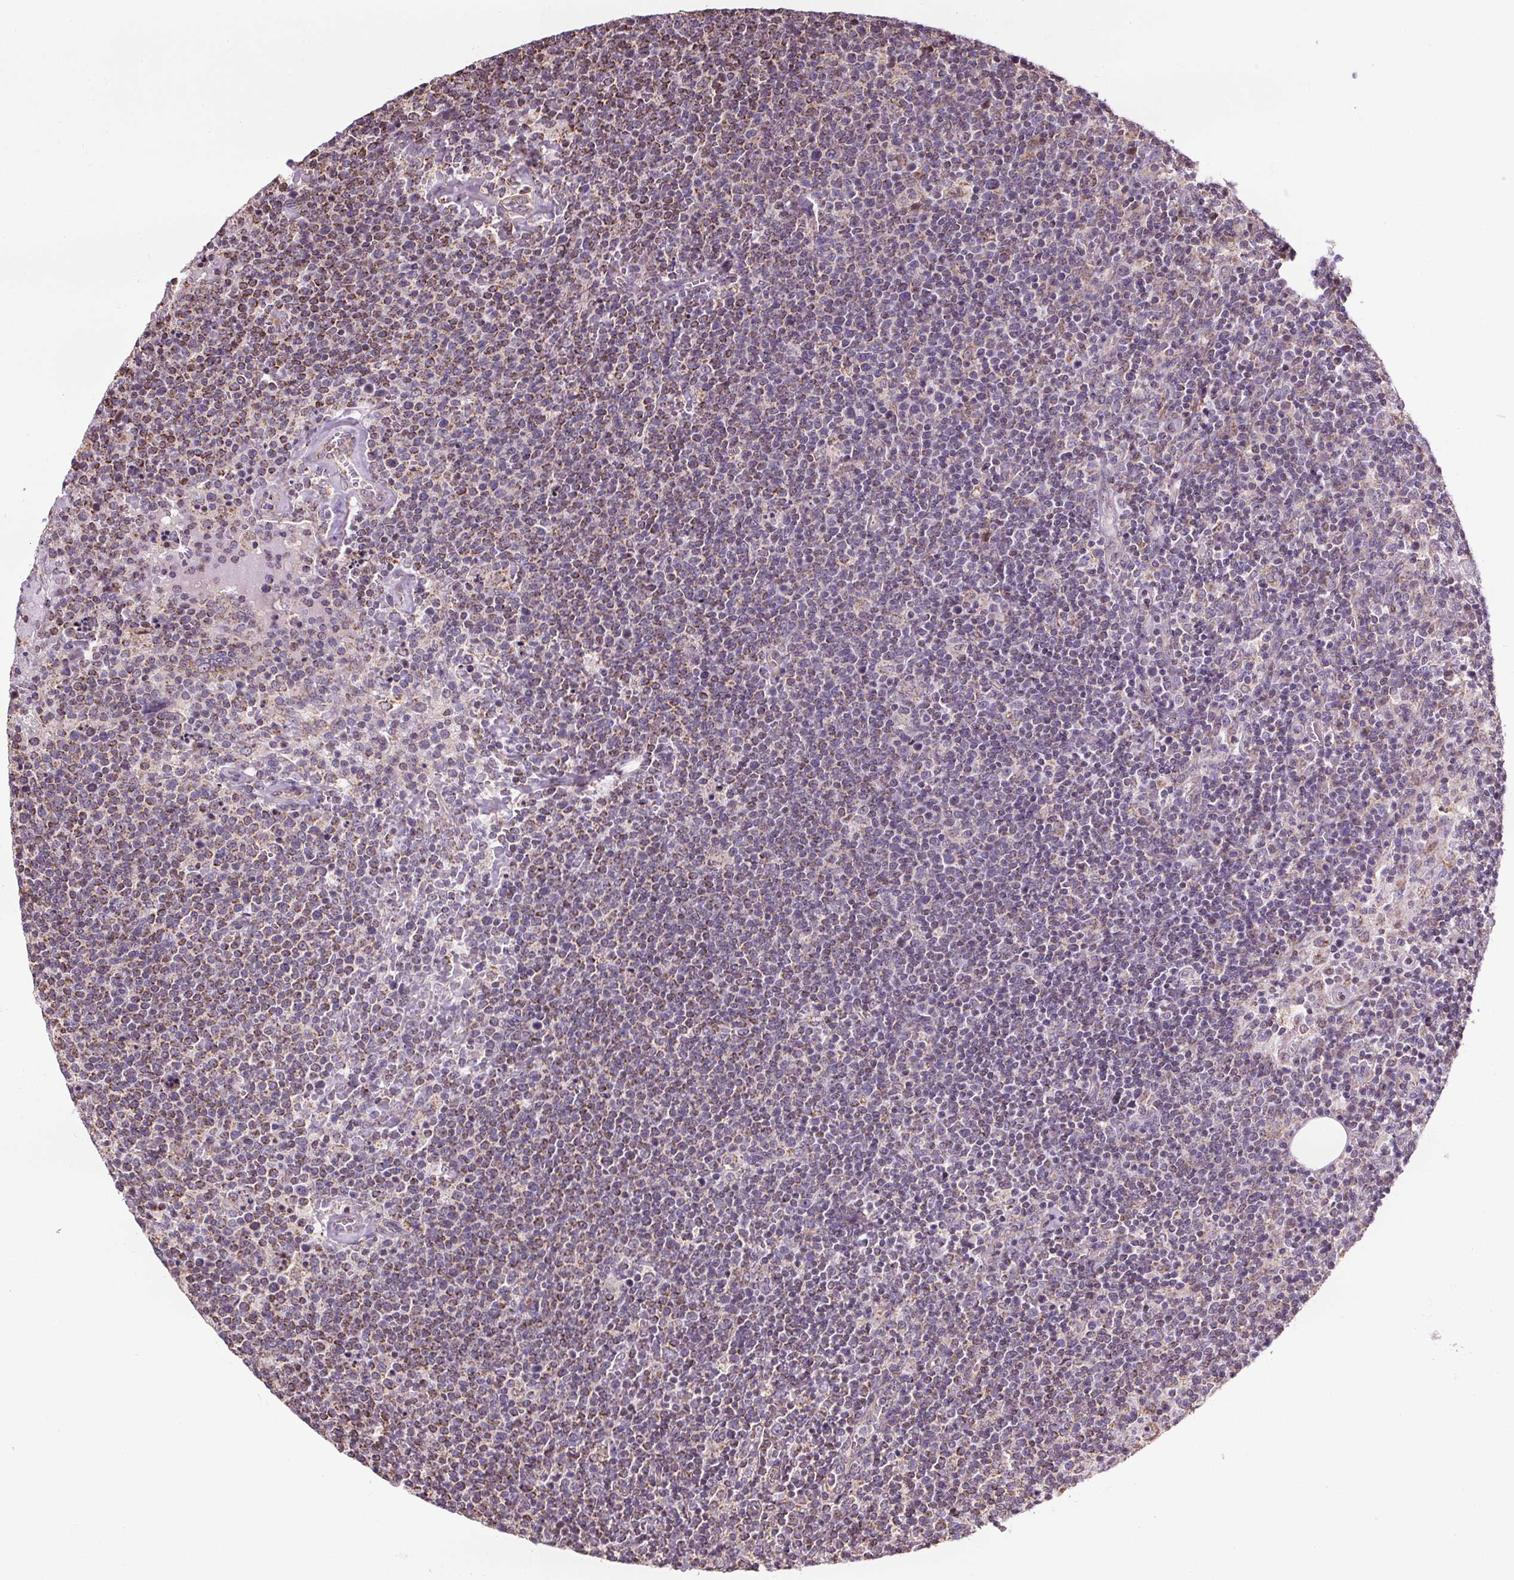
{"staining": {"intensity": "weak", "quantity": "25%-75%", "location": "cytoplasmic/membranous"}, "tissue": "lymphoma", "cell_type": "Tumor cells", "image_type": "cancer", "snomed": [{"axis": "morphology", "description": "Malignant lymphoma, non-Hodgkin's type, High grade"}, {"axis": "topography", "description": "Lymph node"}], "caption": "High-grade malignant lymphoma, non-Hodgkin's type stained with a brown dye reveals weak cytoplasmic/membranous positive staining in about 25%-75% of tumor cells.", "gene": "ZNF548", "patient": {"sex": "male", "age": 61}}